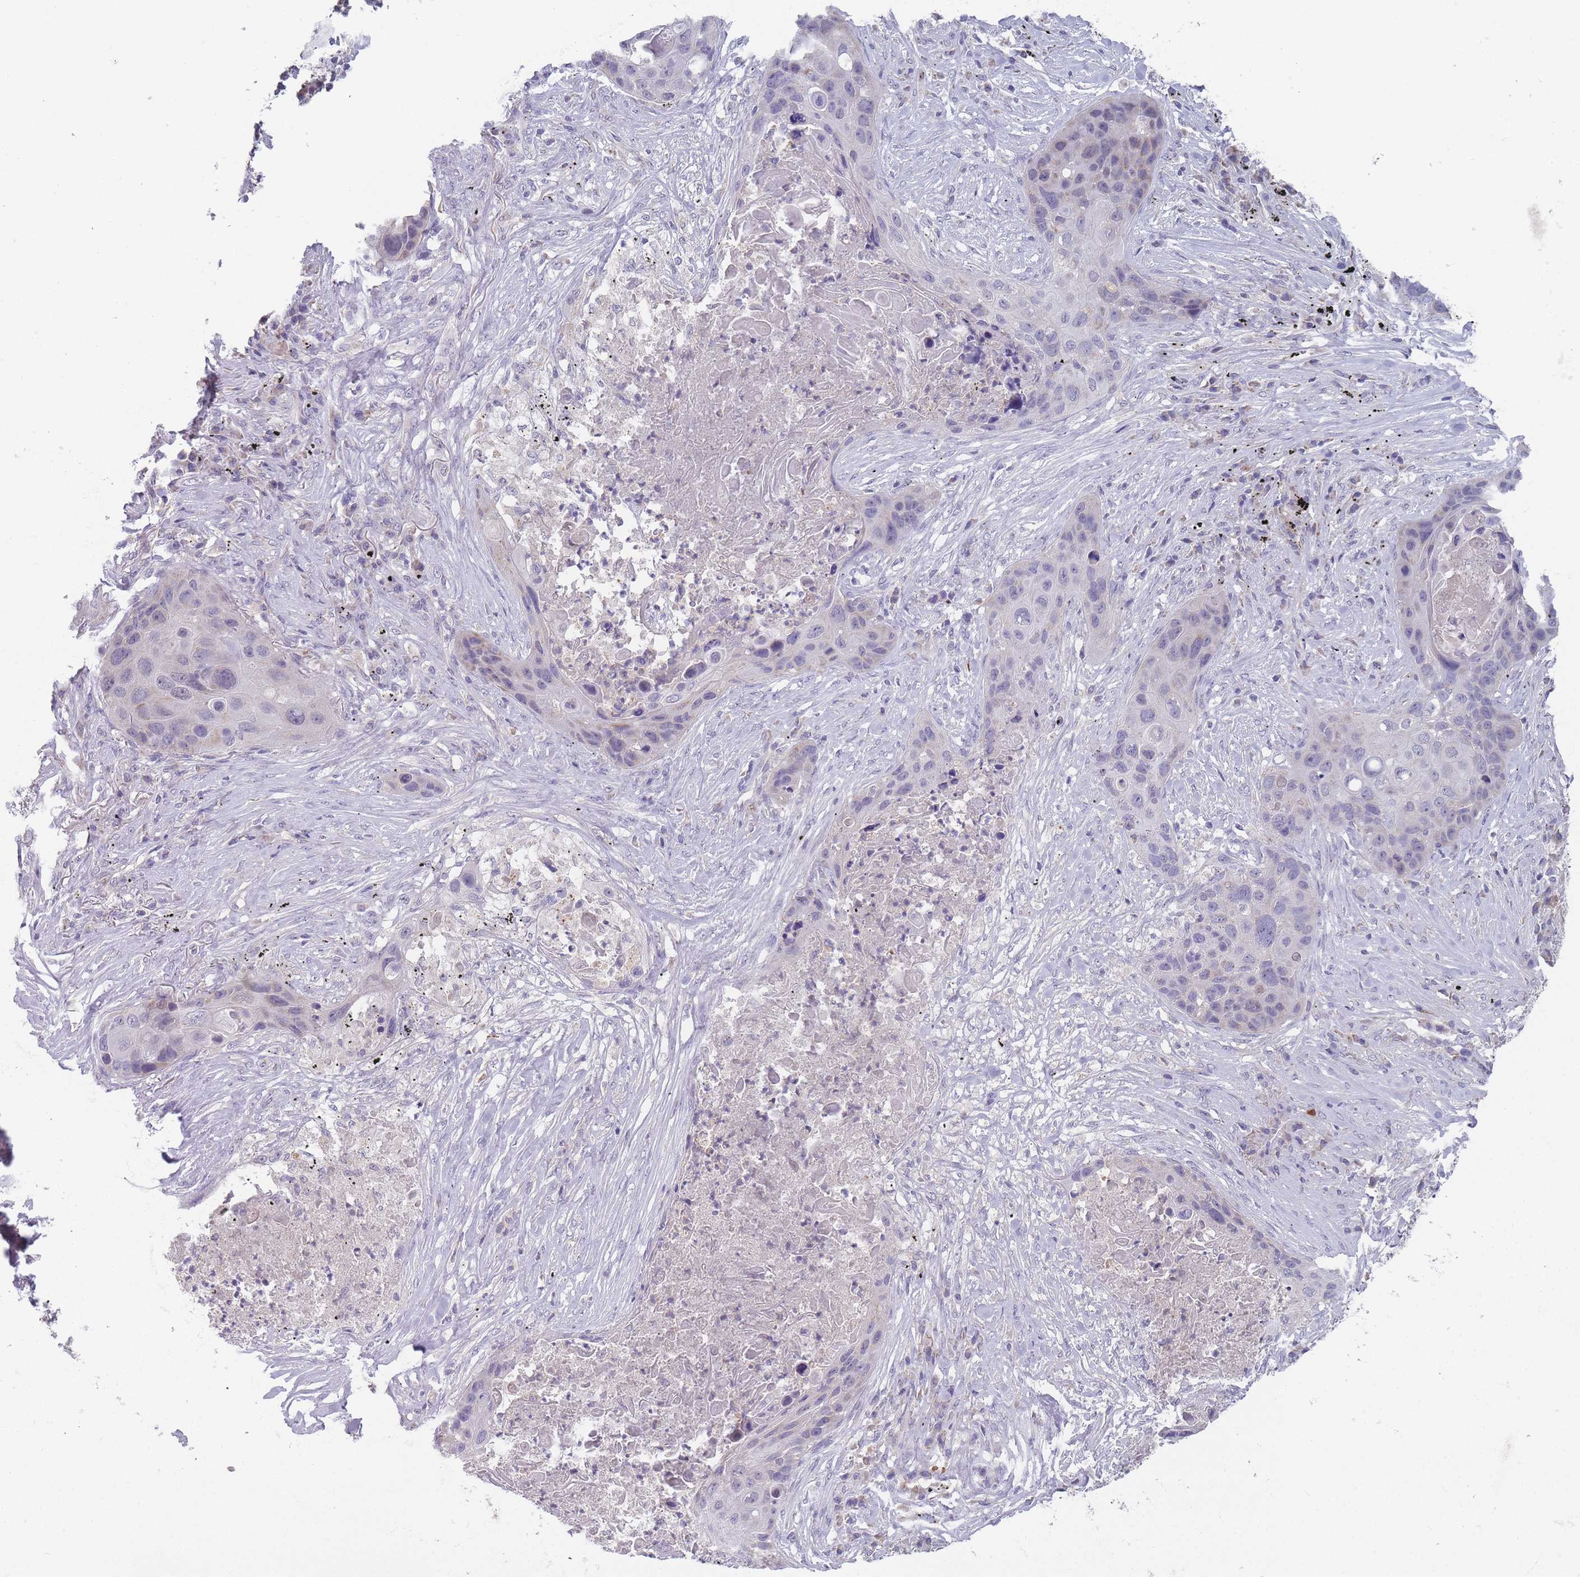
{"staining": {"intensity": "negative", "quantity": "none", "location": "none"}, "tissue": "lung cancer", "cell_type": "Tumor cells", "image_type": "cancer", "snomed": [{"axis": "morphology", "description": "Squamous cell carcinoma, NOS"}, {"axis": "topography", "description": "Lung"}], "caption": "IHC of human lung cancer (squamous cell carcinoma) demonstrates no staining in tumor cells. (DAB immunohistochemistry (IHC), high magnification).", "gene": "PEX7", "patient": {"sex": "female", "age": 63}}